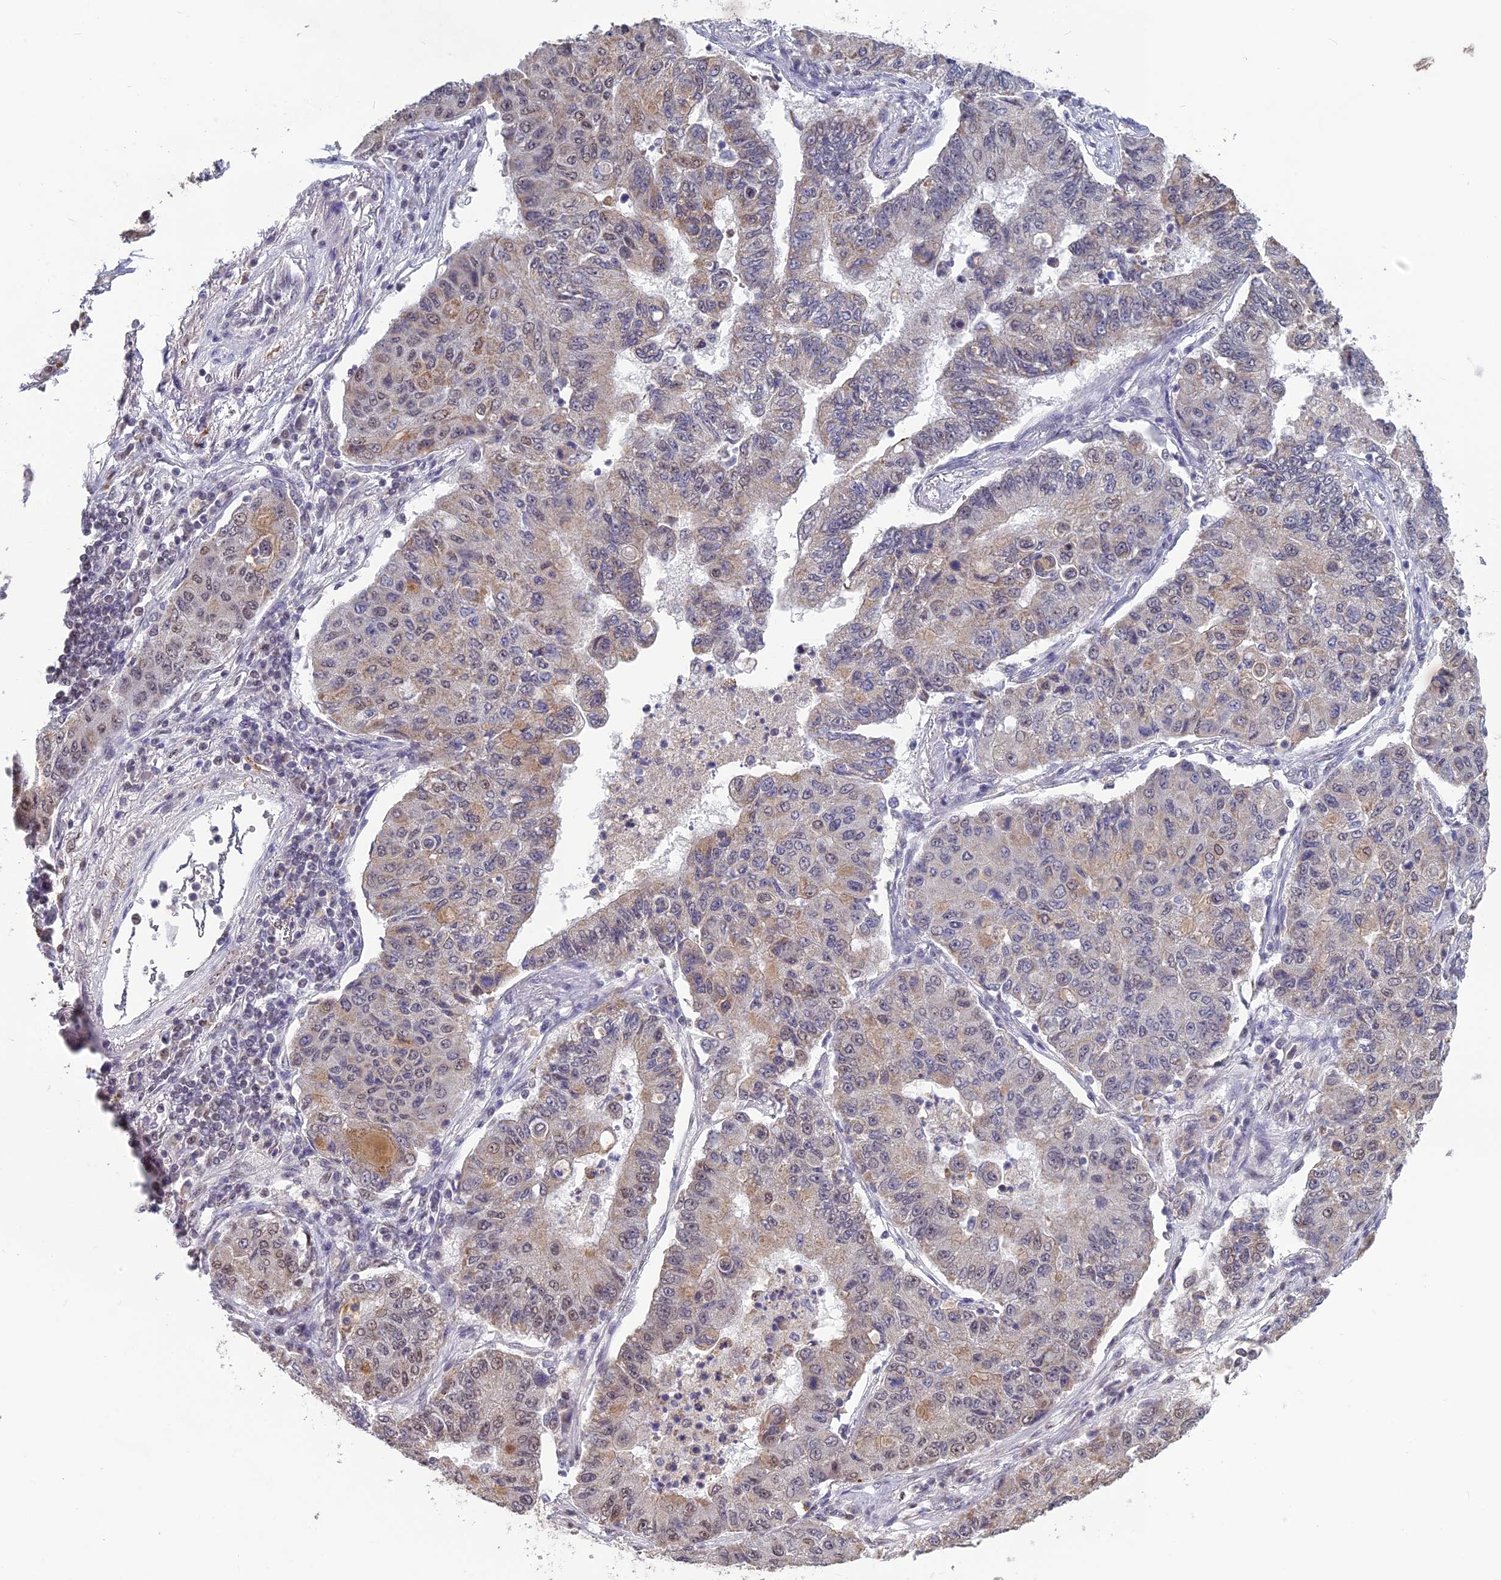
{"staining": {"intensity": "weak", "quantity": "25%-75%", "location": "cytoplasmic/membranous,nuclear"}, "tissue": "lung cancer", "cell_type": "Tumor cells", "image_type": "cancer", "snomed": [{"axis": "morphology", "description": "Squamous cell carcinoma, NOS"}, {"axis": "topography", "description": "Lung"}], "caption": "Immunohistochemical staining of human lung cancer demonstrates low levels of weak cytoplasmic/membranous and nuclear protein expression in approximately 25%-75% of tumor cells.", "gene": "MT-CO3", "patient": {"sex": "male", "age": 74}}